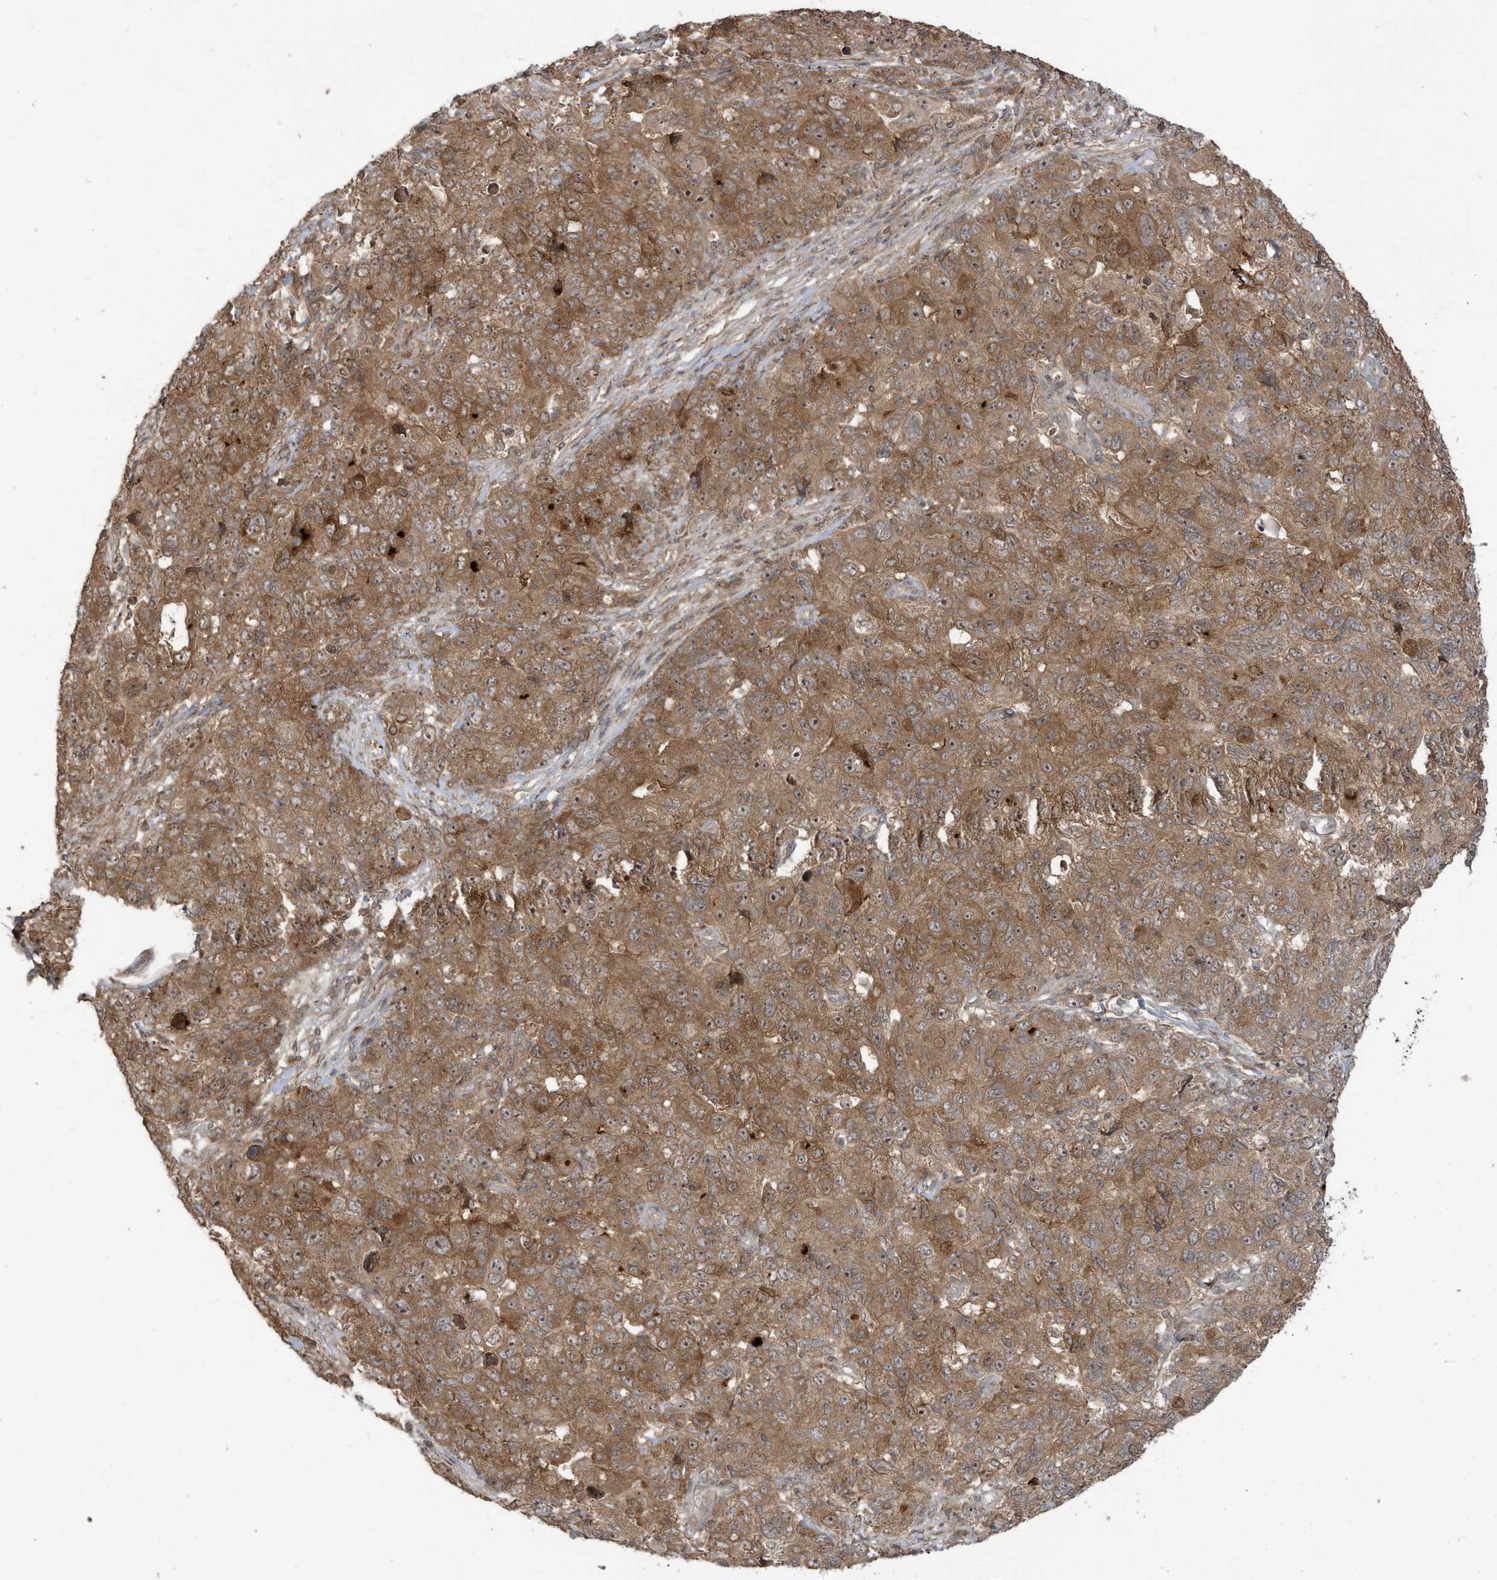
{"staining": {"intensity": "moderate", "quantity": ">75%", "location": "cytoplasmic/membranous,nuclear"}, "tissue": "ovarian cancer", "cell_type": "Tumor cells", "image_type": "cancer", "snomed": [{"axis": "morphology", "description": "Carcinoma, endometroid"}, {"axis": "topography", "description": "Ovary"}], "caption": "This histopathology image shows endometroid carcinoma (ovarian) stained with immunohistochemistry to label a protein in brown. The cytoplasmic/membranous and nuclear of tumor cells show moderate positivity for the protein. Nuclei are counter-stained blue.", "gene": "CARF", "patient": {"sex": "female", "age": 42}}